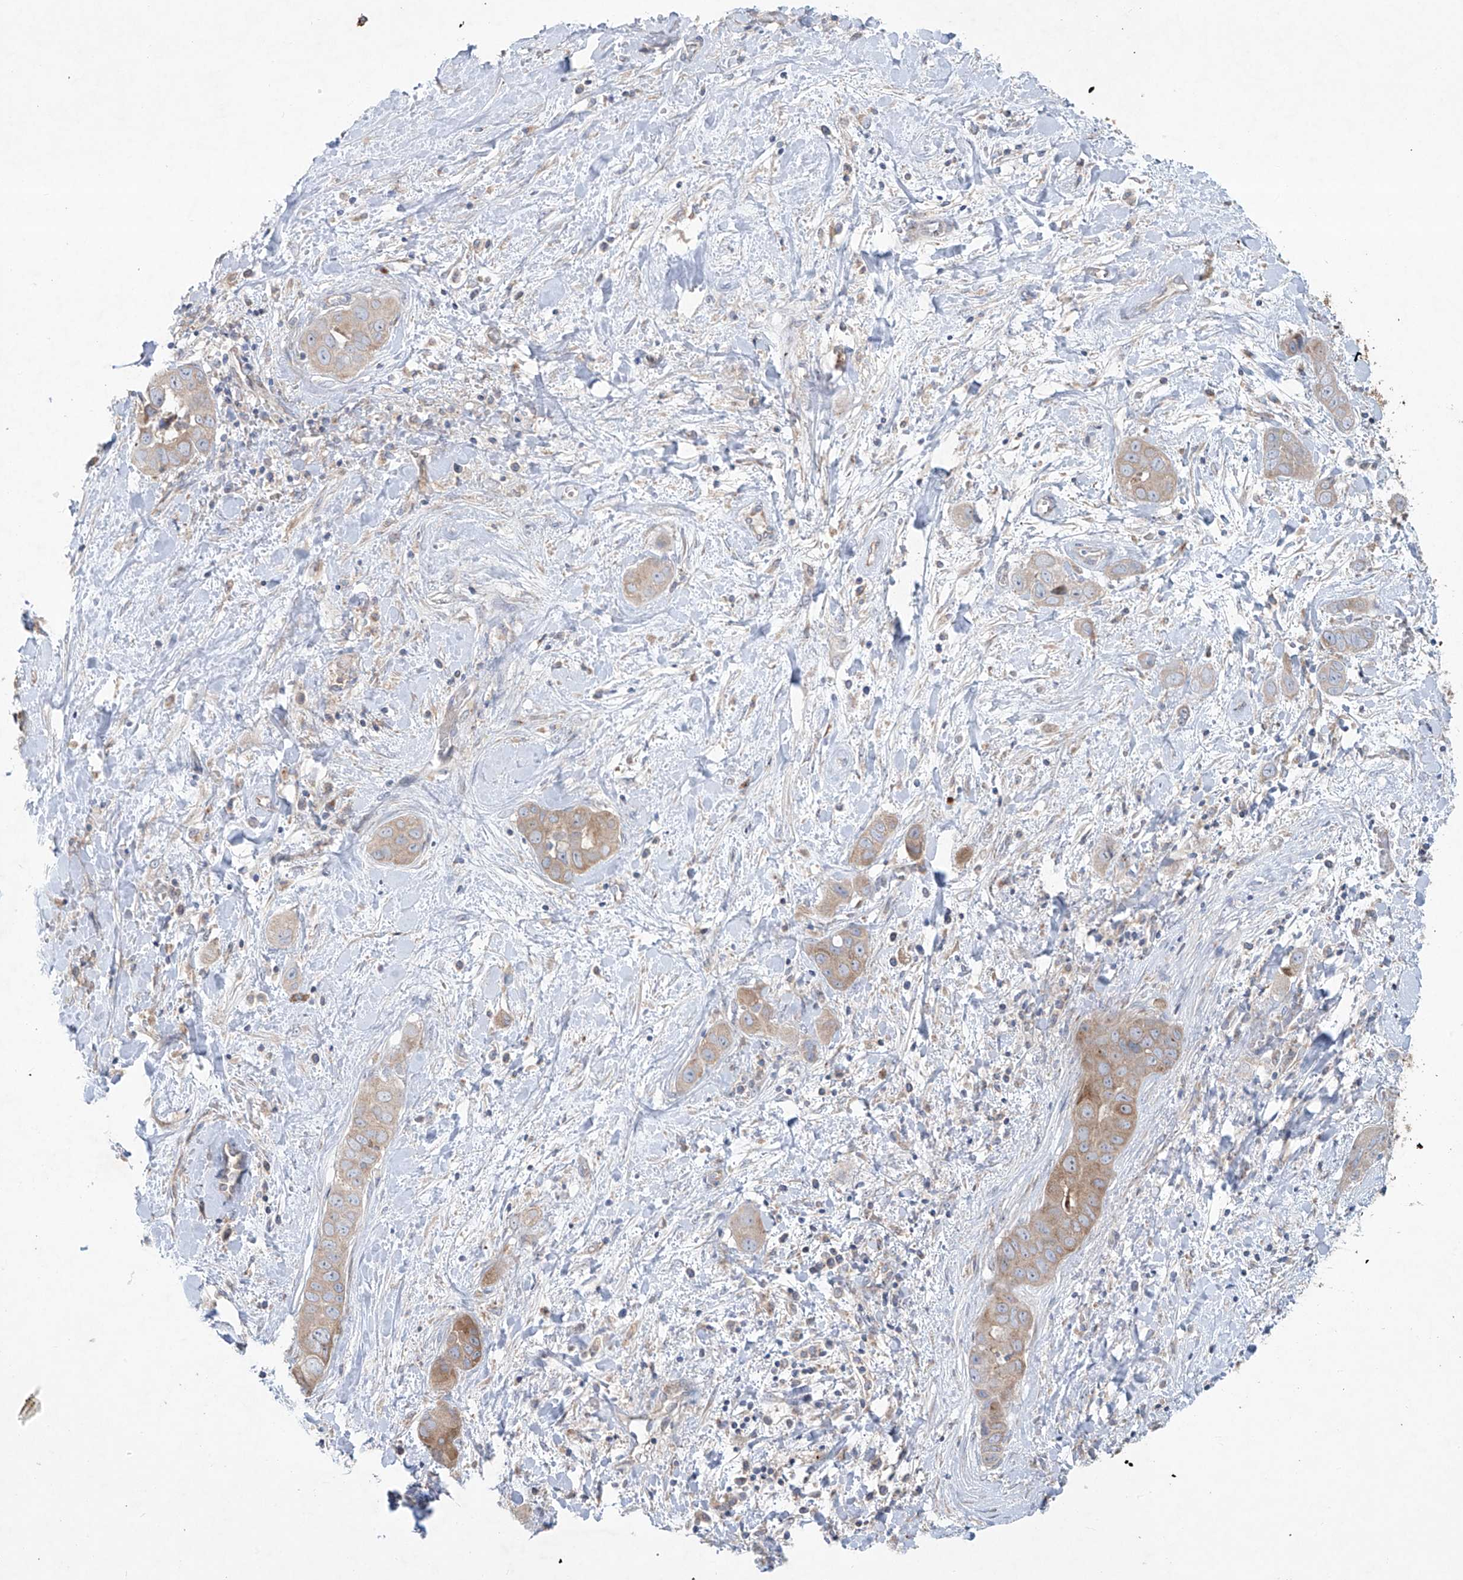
{"staining": {"intensity": "weak", "quantity": "25%-75%", "location": "cytoplasmic/membranous"}, "tissue": "liver cancer", "cell_type": "Tumor cells", "image_type": "cancer", "snomed": [{"axis": "morphology", "description": "Cholangiocarcinoma"}, {"axis": "topography", "description": "Liver"}], "caption": "Immunohistochemistry staining of cholangiocarcinoma (liver), which exhibits low levels of weak cytoplasmic/membranous positivity in approximately 25%-75% of tumor cells indicating weak cytoplasmic/membranous protein staining. The staining was performed using DAB (brown) for protein detection and nuclei were counterstained in hematoxylin (blue).", "gene": "KLC4", "patient": {"sex": "female", "age": 52}}